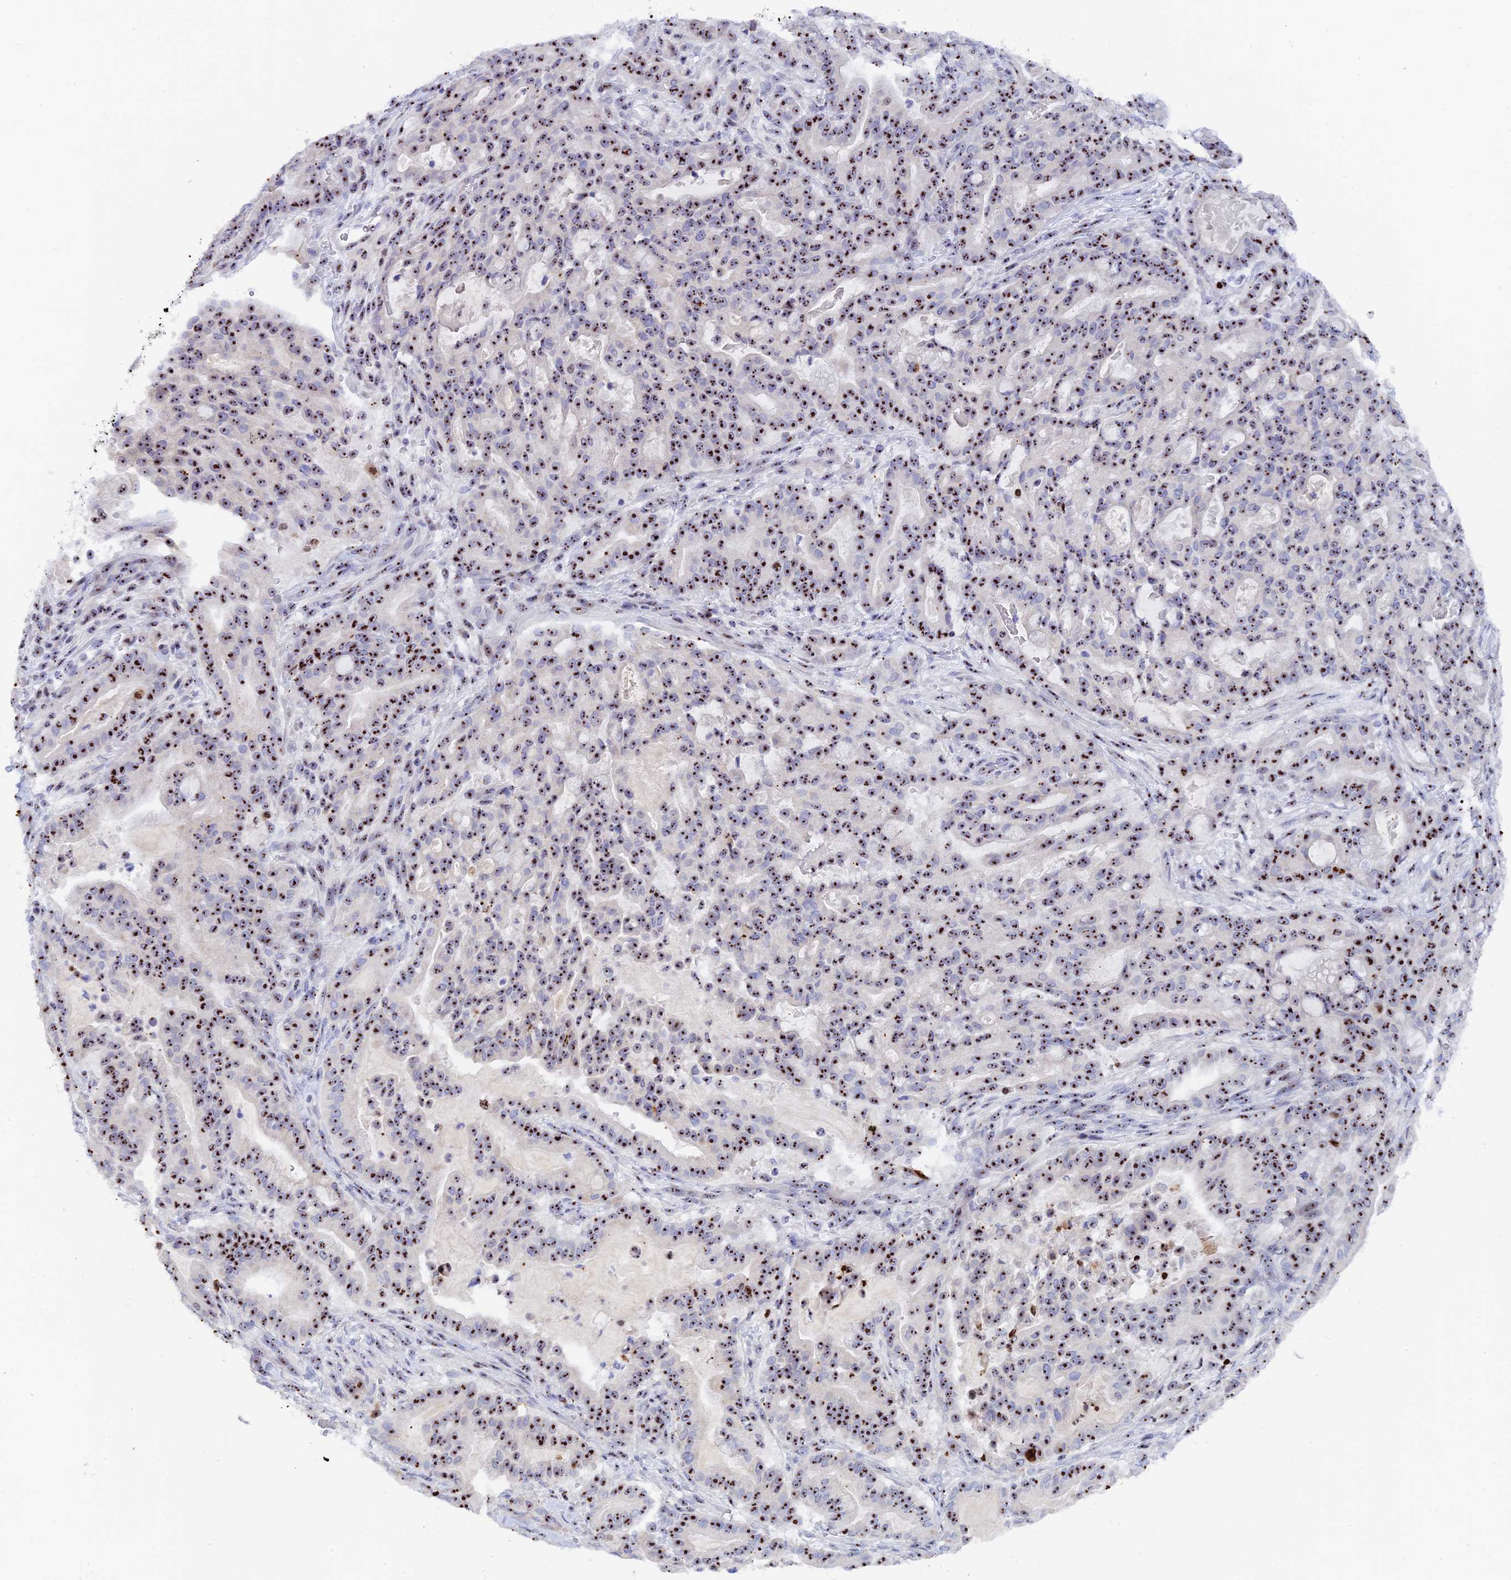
{"staining": {"intensity": "strong", "quantity": ">75%", "location": "nuclear"}, "tissue": "pancreatic cancer", "cell_type": "Tumor cells", "image_type": "cancer", "snomed": [{"axis": "morphology", "description": "Adenocarcinoma, NOS"}, {"axis": "topography", "description": "Pancreas"}], "caption": "A micrograph showing strong nuclear staining in about >75% of tumor cells in pancreatic cancer, as visualized by brown immunohistochemical staining.", "gene": "RSL1D1", "patient": {"sex": "male", "age": 63}}